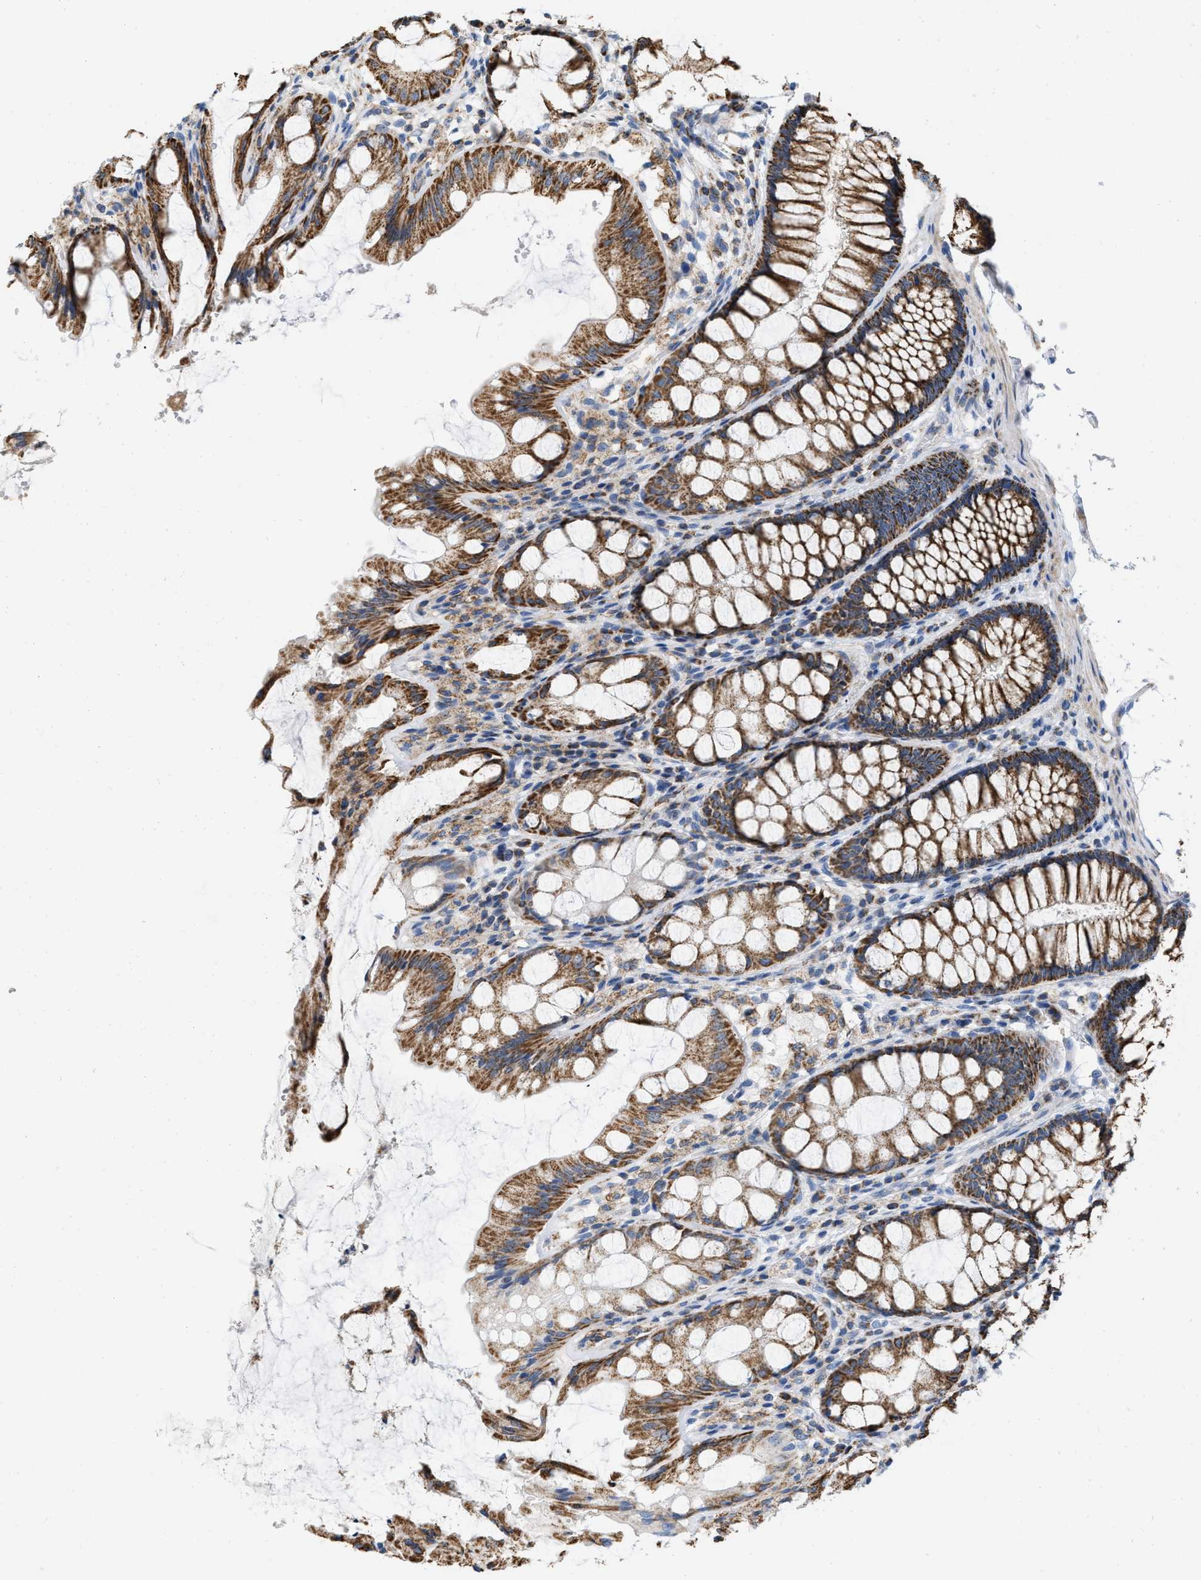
{"staining": {"intensity": "moderate", "quantity": ">75%", "location": "cytoplasmic/membranous"}, "tissue": "colon", "cell_type": "Endothelial cells", "image_type": "normal", "snomed": [{"axis": "morphology", "description": "Normal tissue, NOS"}, {"axis": "topography", "description": "Colon"}], "caption": "Immunohistochemistry (IHC) staining of normal colon, which demonstrates medium levels of moderate cytoplasmic/membranous staining in approximately >75% of endothelial cells indicating moderate cytoplasmic/membranous protein staining. The staining was performed using DAB (3,3'-diaminobenzidine) (brown) for protein detection and nuclei were counterstained in hematoxylin (blue).", "gene": "GRB10", "patient": {"sex": "male", "age": 47}}